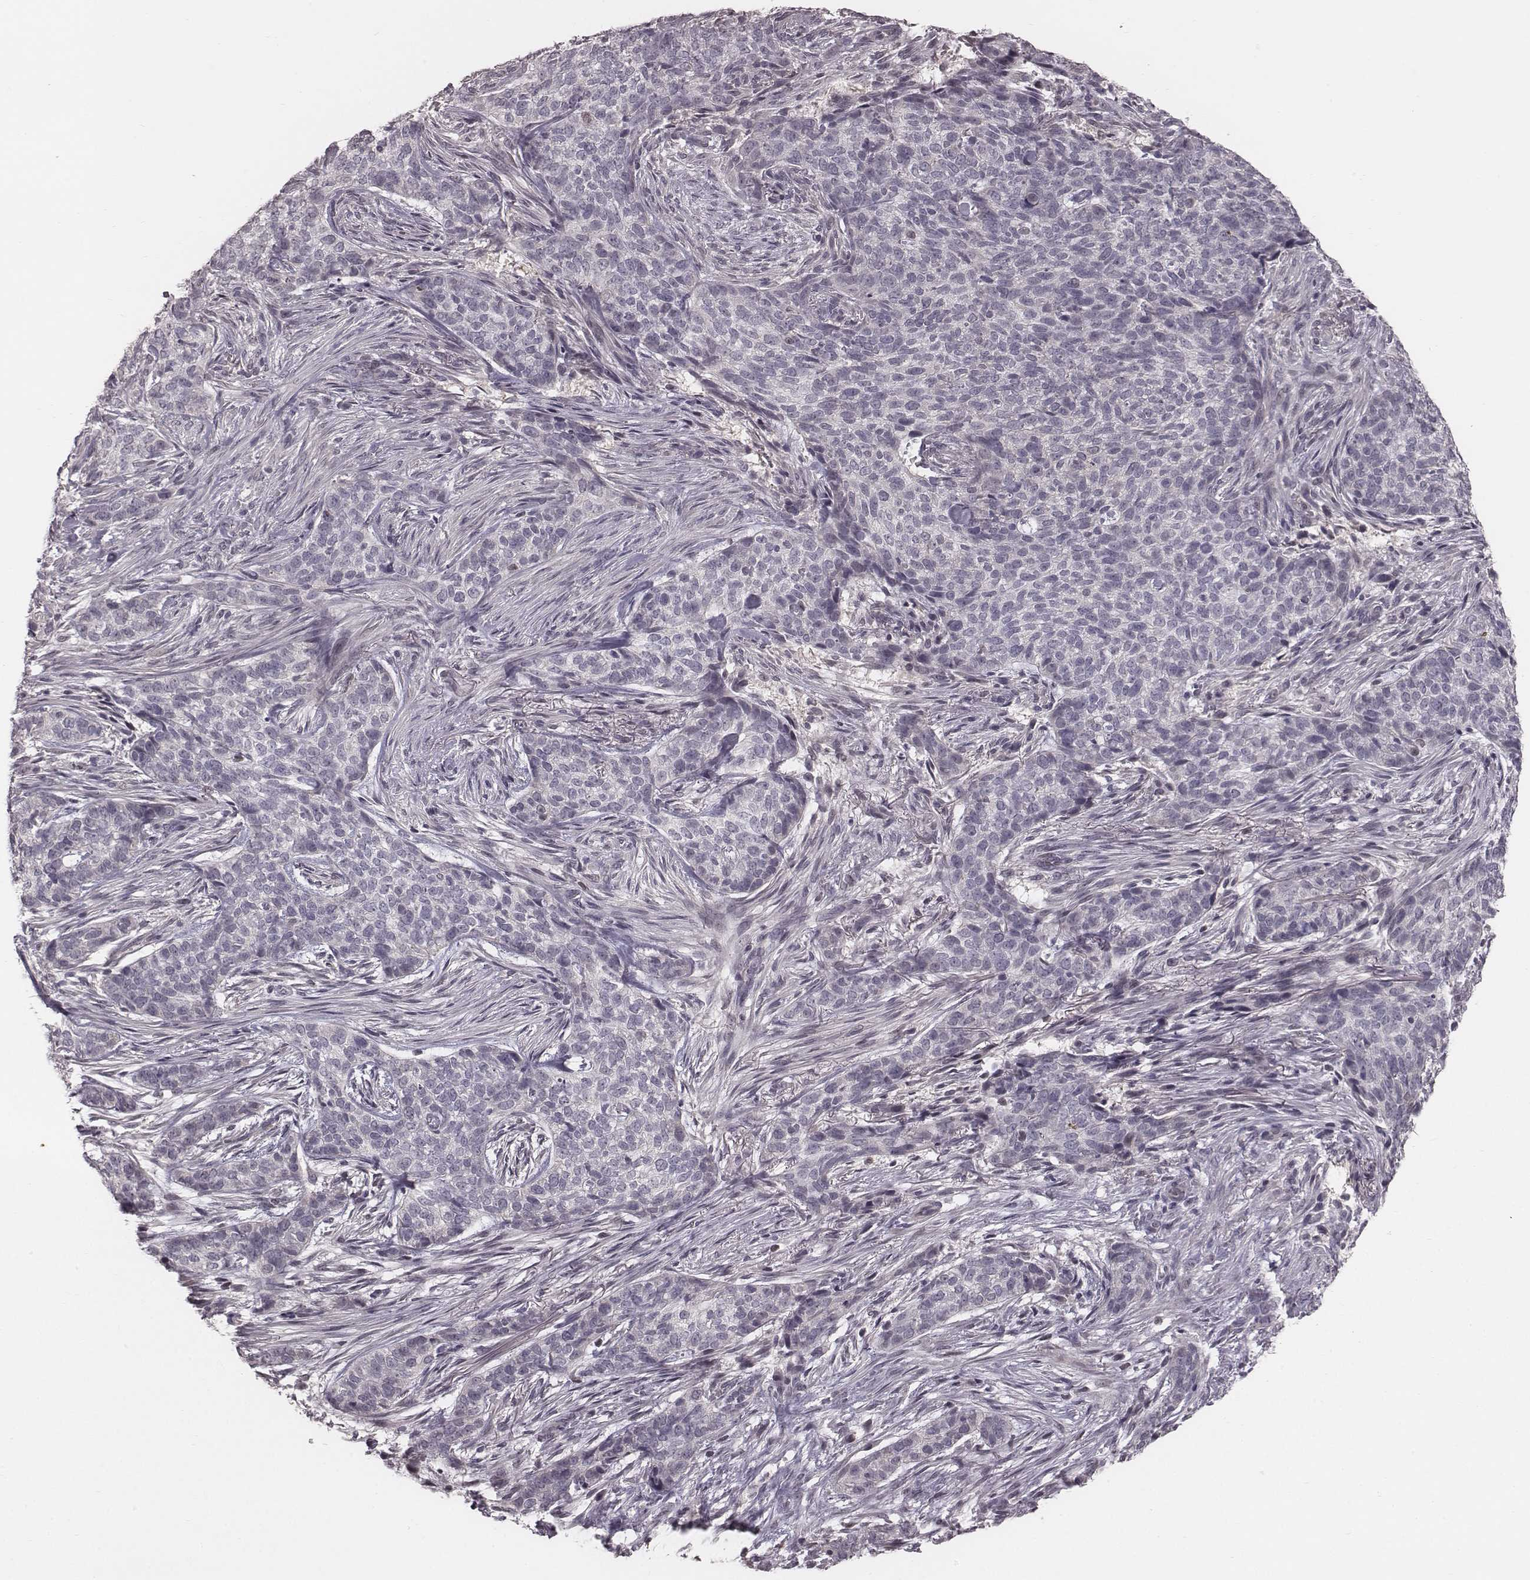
{"staining": {"intensity": "negative", "quantity": "none", "location": "none"}, "tissue": "skin cancer", "cell_type": "Tumor cells", "image_type": "cancer", "snomed": [{"axis": "morphology", "description": "Basal cell carcinoma"}, {"axis": "topography", "description": "Skin"}], "caption": "Human skin cancer (basal cell carcinoma) stained for a protein using immunohistochemistry demonstrates no positivity in tumor cells.", "gene": "IQCG", "patient": {"sex": "female", "age": 69}}